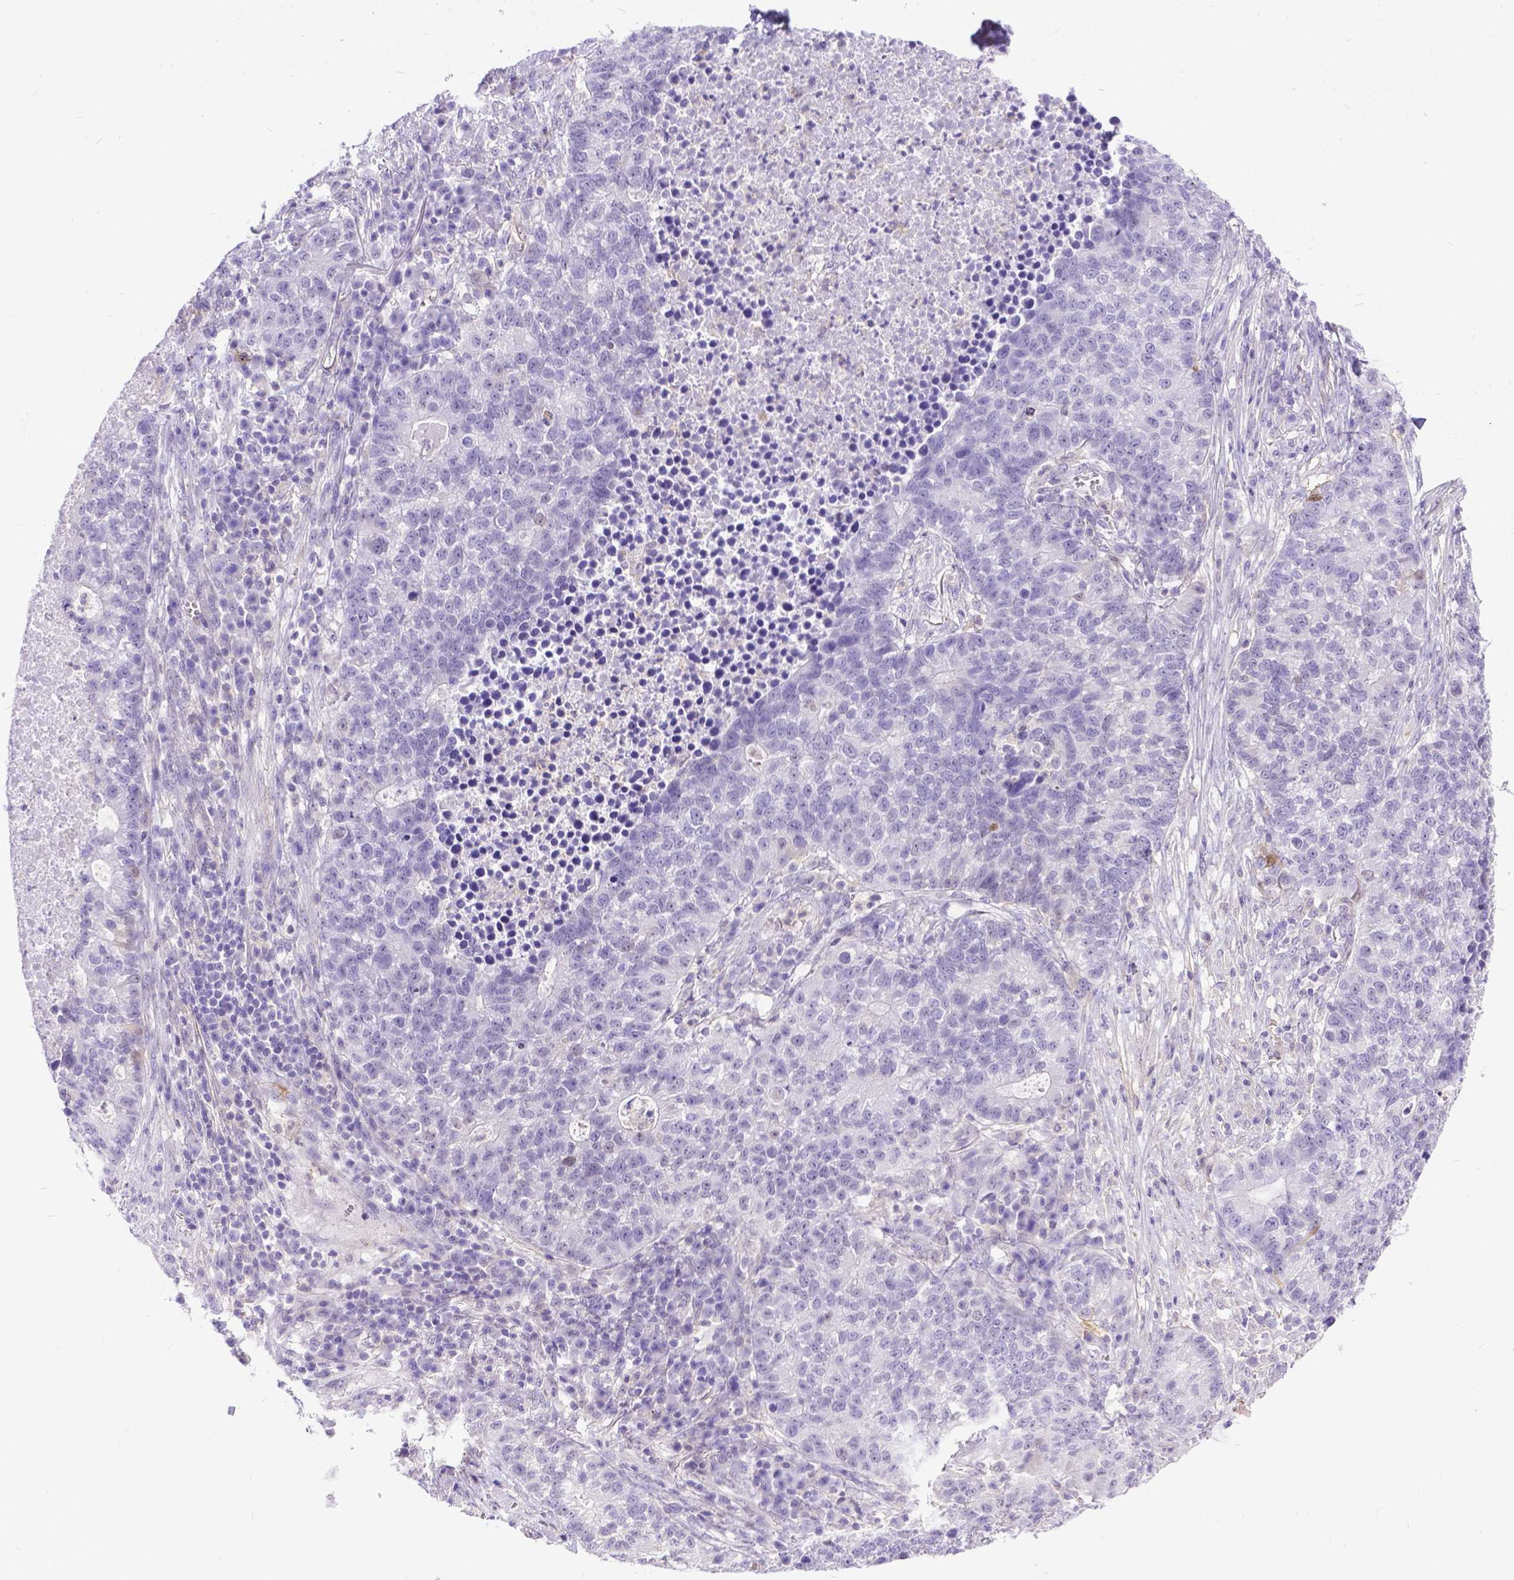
{"staining": {"intensity": "negative", "quantity": "none", "location": "none"}, "tissue": "lung cancer", "cell_type": "Tumor cells", "image_type": "cancer", "snomed": [{"axis": "morphology", "description": "Adenocarcinoma, NOS"}, {"axis": "topography", "description": "Lung"}], "caption": "This photomicrograph is of lung cancer stained with IHC to label a protein in brown with the nuclei are counter-stained blue. There is no staining in tumor cells.", "gene": "TMEM169", "patient": {"sex": "male", "age": 57}}